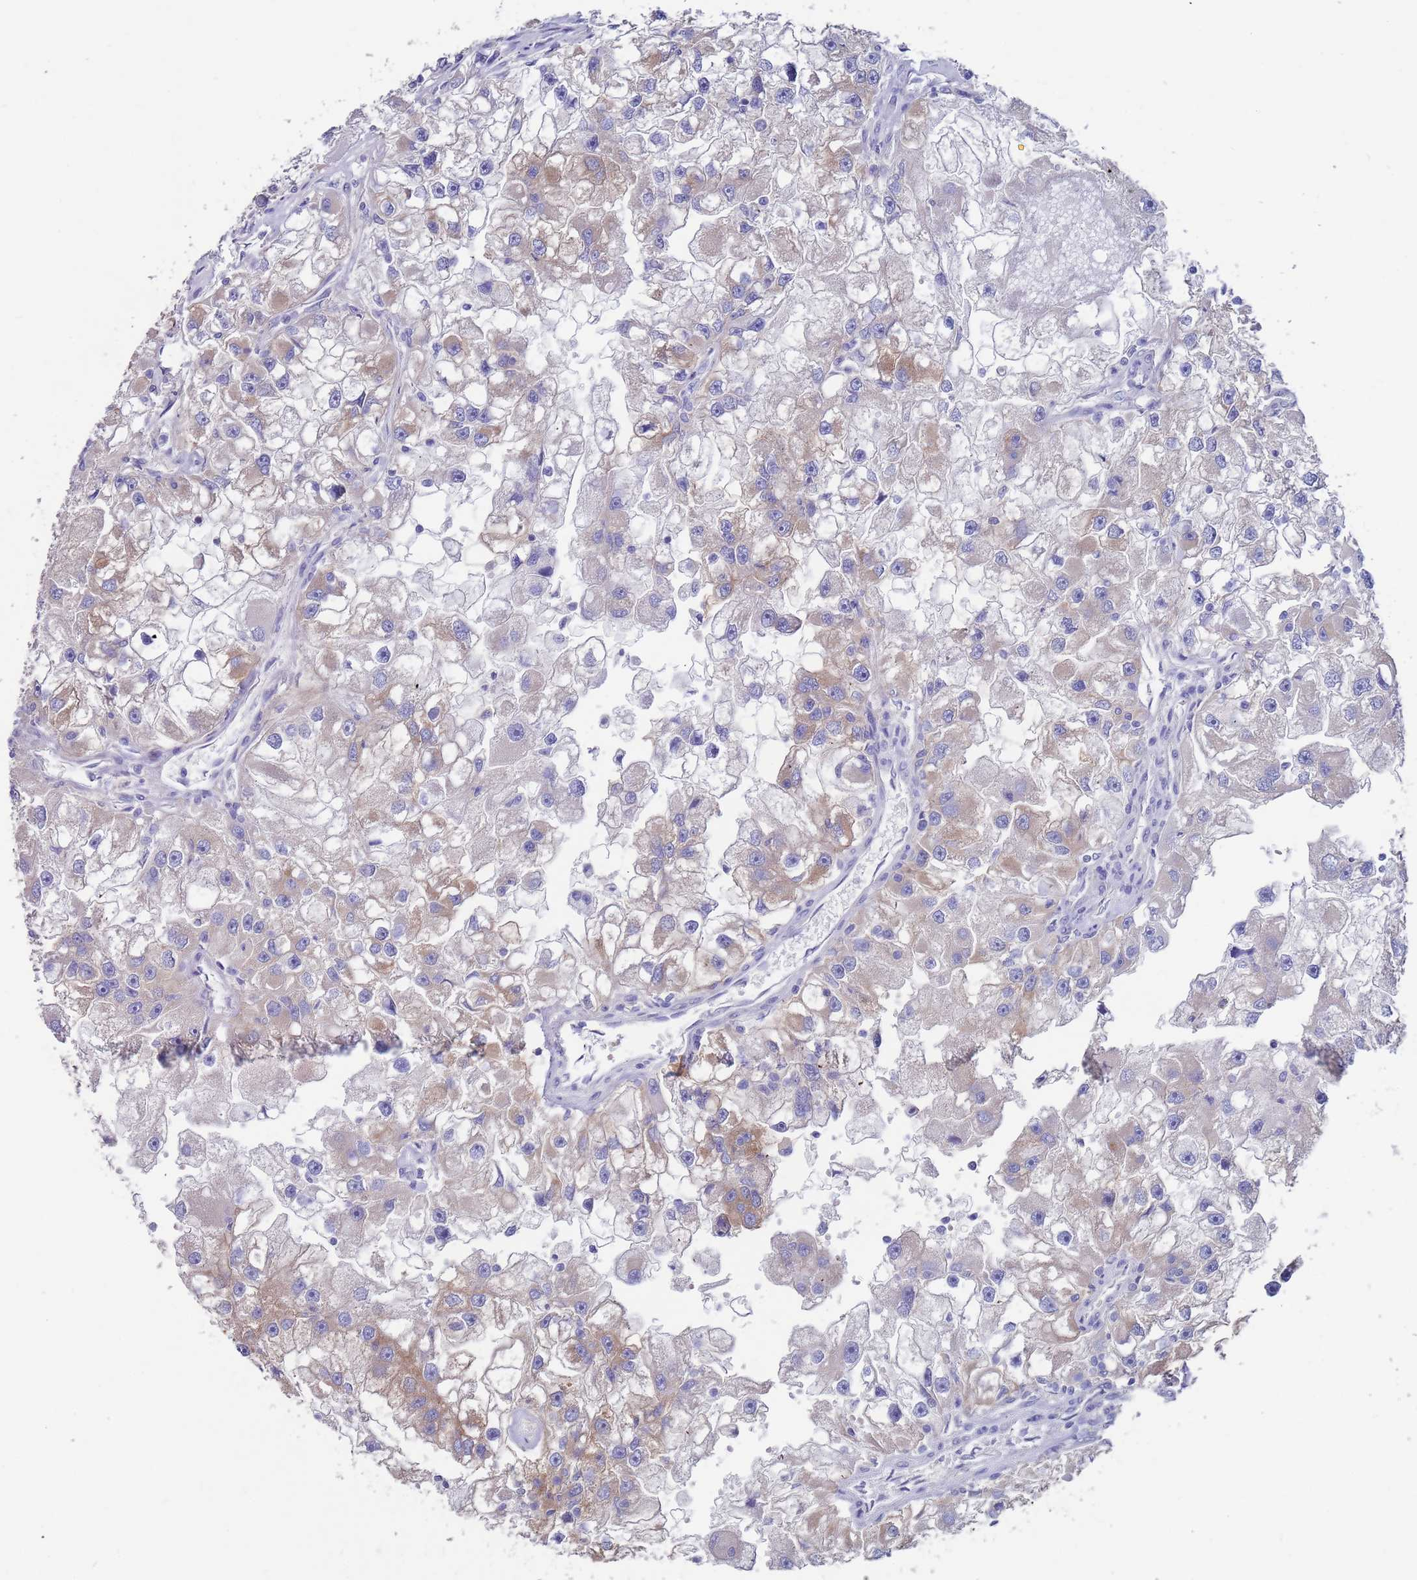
{"staining": {"intensity": "moderate", "quantity": "<25%", "location": "cytoplasmic/membranous"}, "tissue": "renal cancer", "cell_type": "Tumor cells", "image_type": "cancer", "snomed": [{"axis": "morphology", "description": "Adenocarcinoma, NOS"}, {"axis": "topography", "description": "Kidney"}], "caption": "Renal cancer stained with a brown dye shows moderate cytoplasmic/membranous positive expression in about <25% of tumor cells.", "gene": "KRTCAP3", "patient": {"sex": "male", "age": 63}}